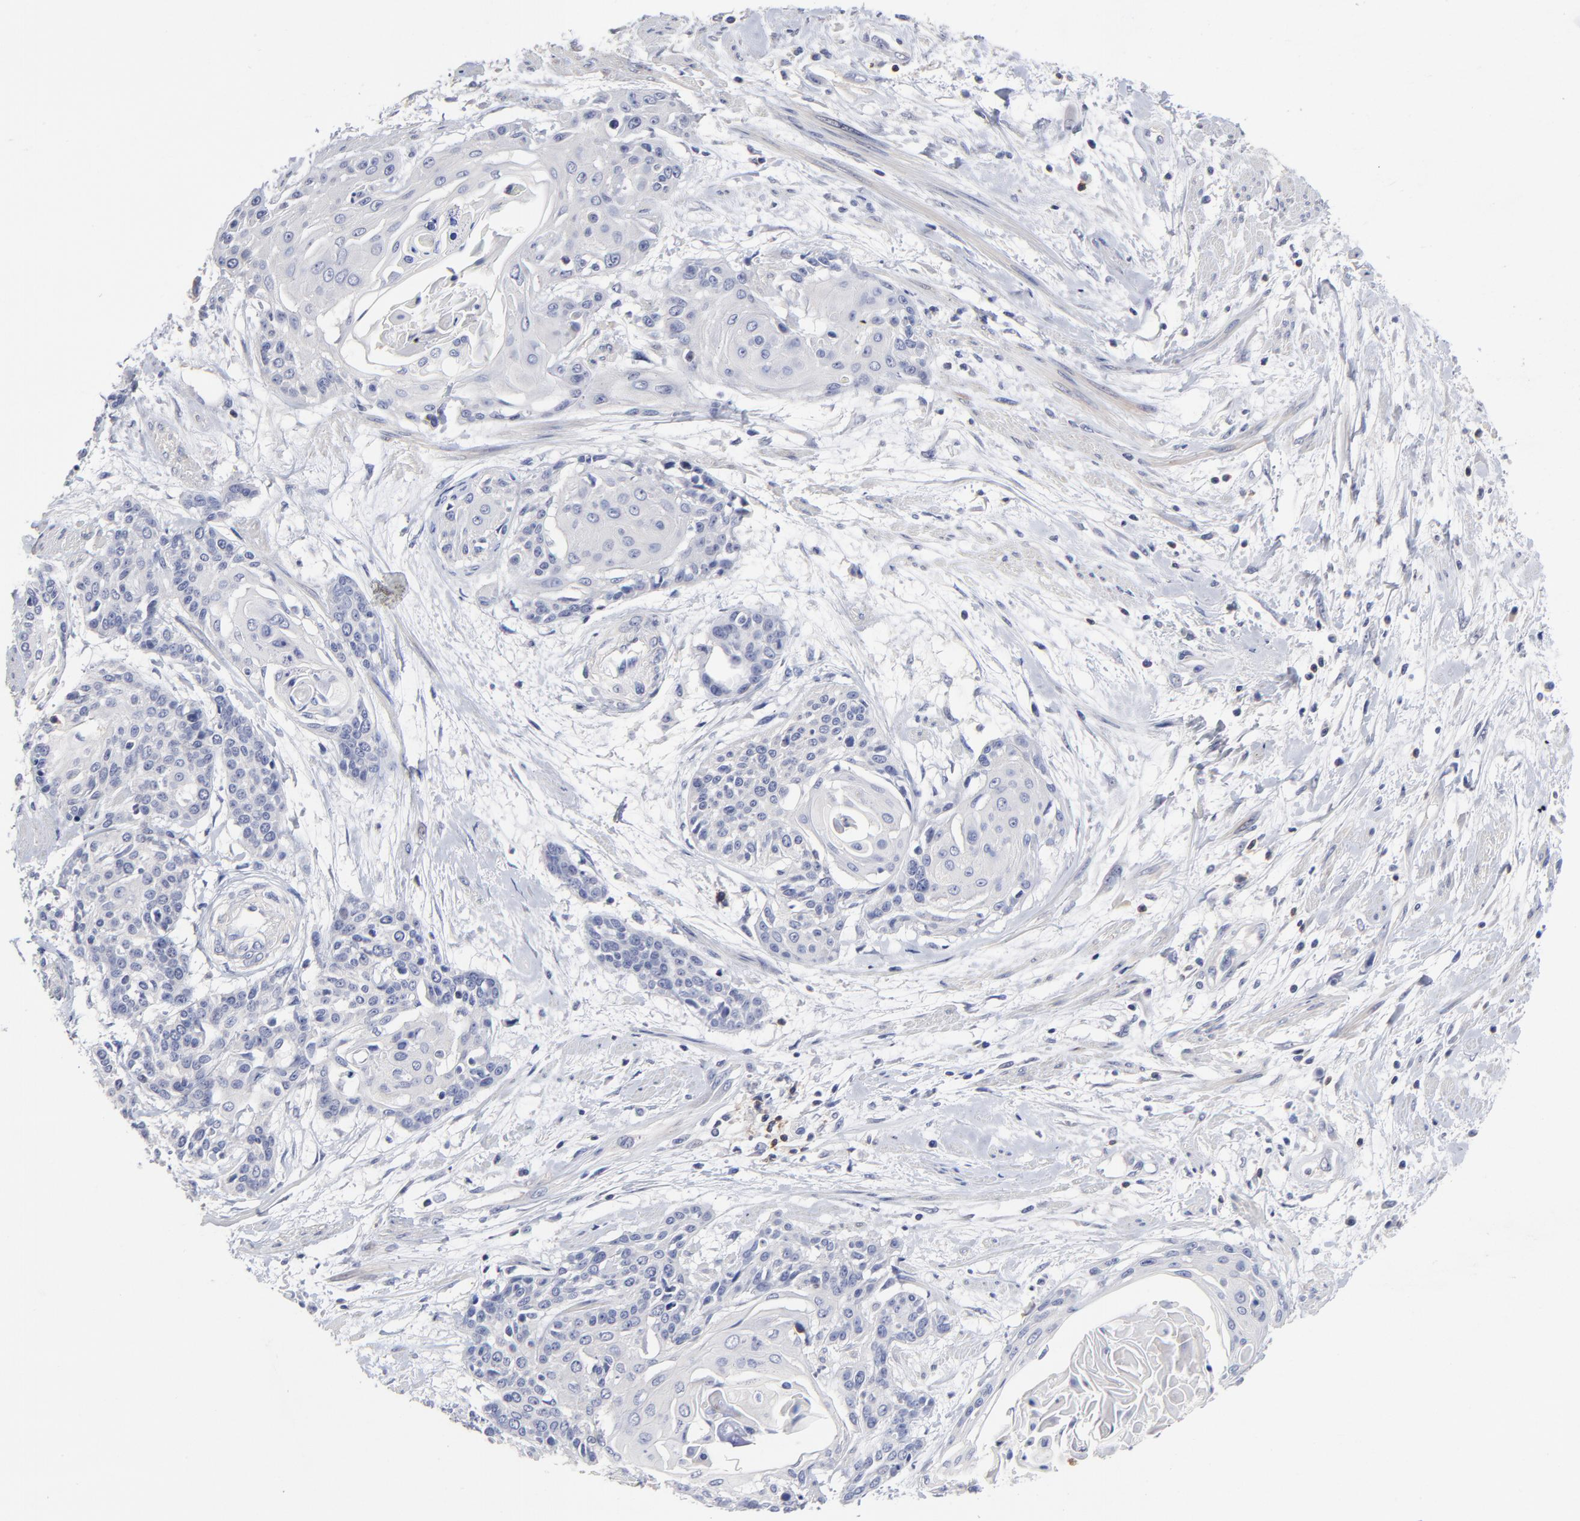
{"staining": {"intensity": "negative", "quantity": "none", "location": "none"}, "tissue": "cervical cancer", "cell_type": "Tumor cells", "image_type": "cancer", "snomed": [{"axis": "morphology", "description": "Squamous cell carcinoma, NOS"}, {"axis": "topography", "description": "Cervix"}], "caption": "High power microscopy micrograph of an immunohistochemistry micrograph of squamous cell carcinoma (cervical), revealing no significant positivity in tumor cells. Brightfield microscopy of immunohistochemistry (IHC) stained with DAB (3,3'-diaminobenzidine) (brown) and hematoxylin (blue), captured at high magnification.", "gene": "TRAT1", "patient": {"sex": "female", "age": 57}}